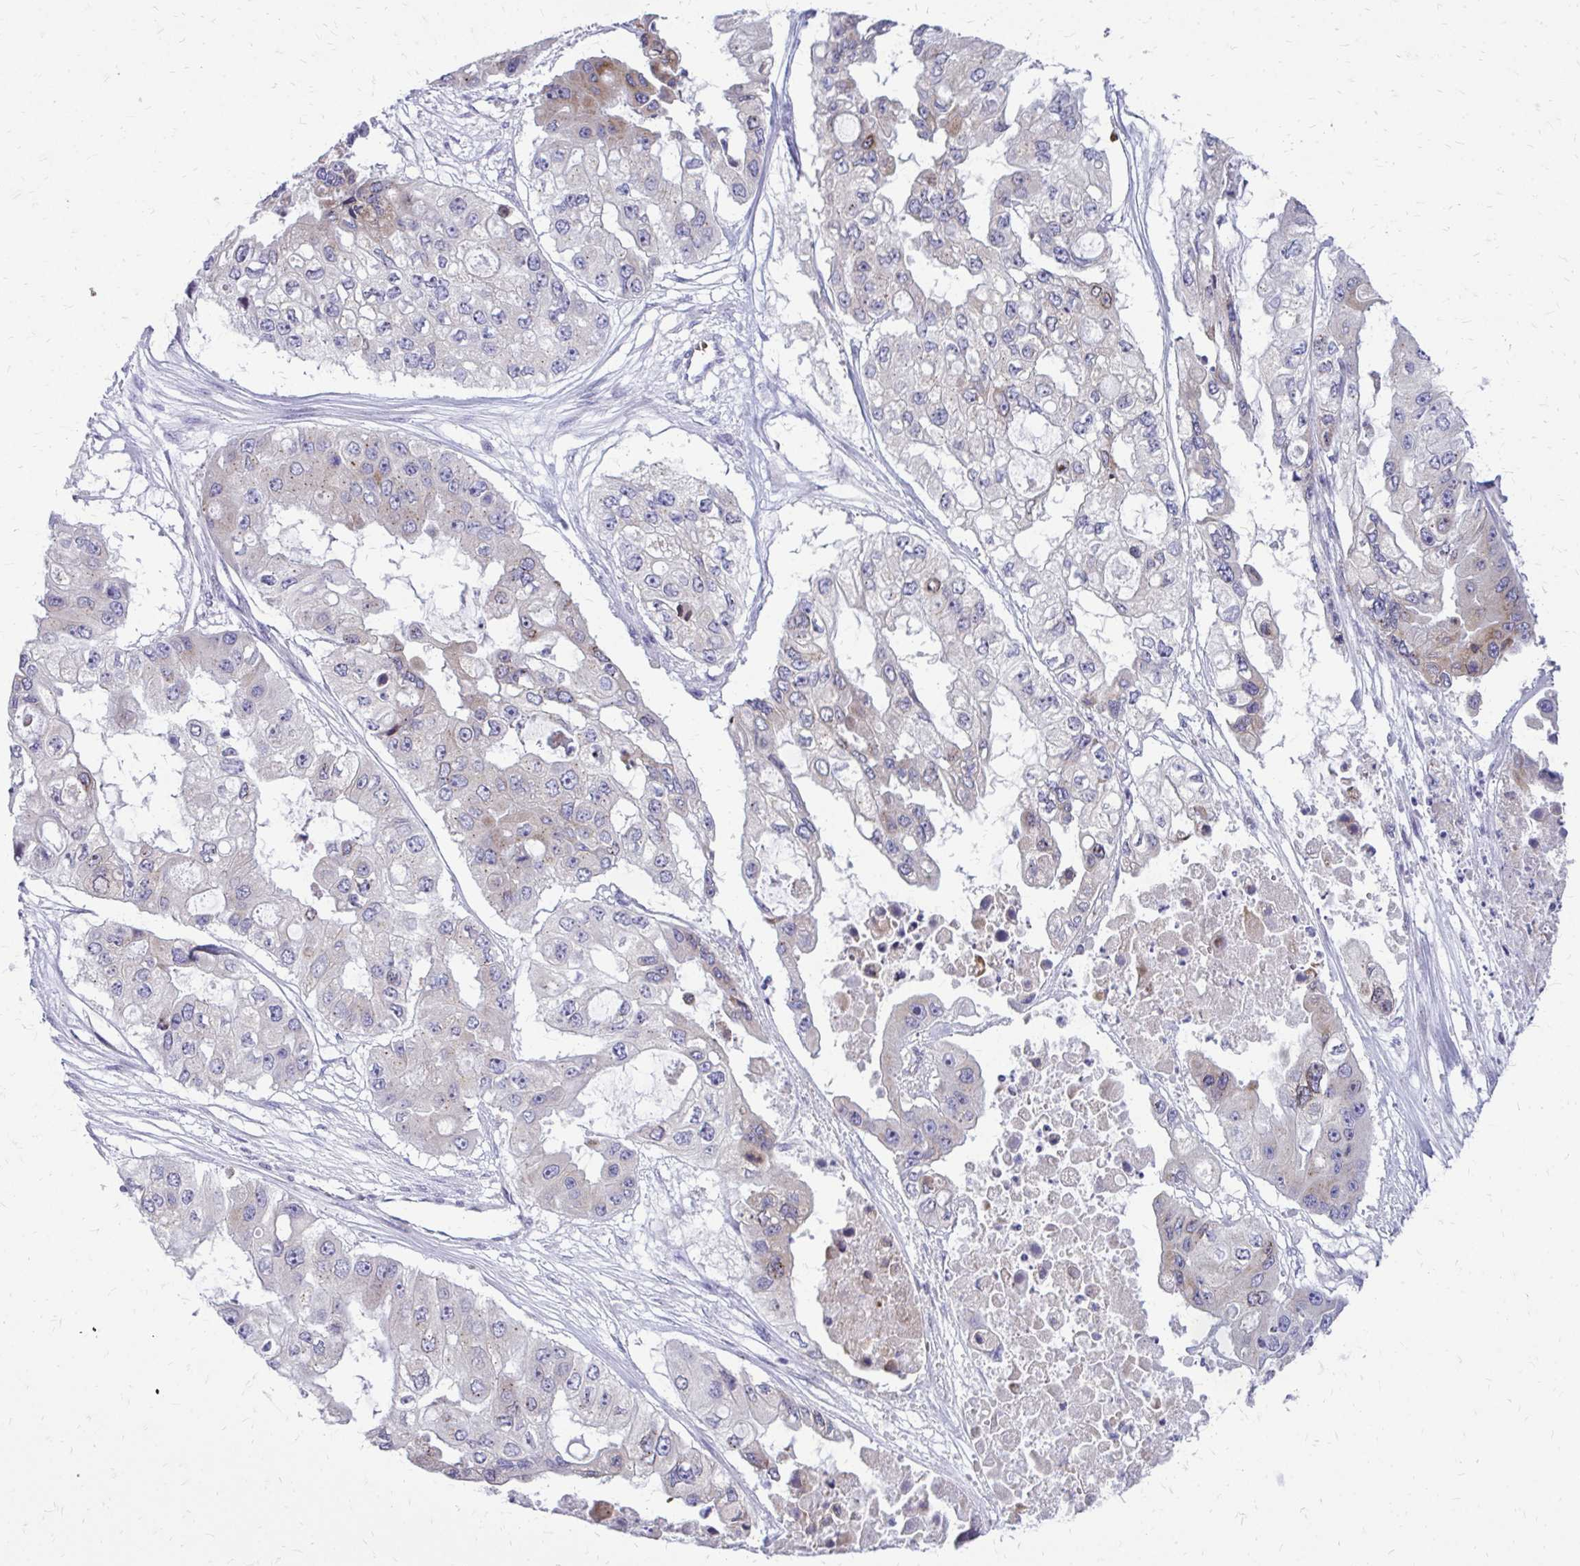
{"staining": {"intensity": "negative", "quantity": "none", "location": "none"}, "tissue": "ovarian cancer", "cell_type": "Tumor cells", "image_type": "cancer", "snomed": [{"axis": "morphology", "description": "Cystadenocarcinoma, serous, NOS"}, {"axis": "topography", "description": "Ovary"}], "caption": "There is no significant positivity in tumor cells of ovarian cancer (serous cystadenocarcinoma).", "gene": "FUNDC2", "patient": {"sex": "female", "age": 56}}